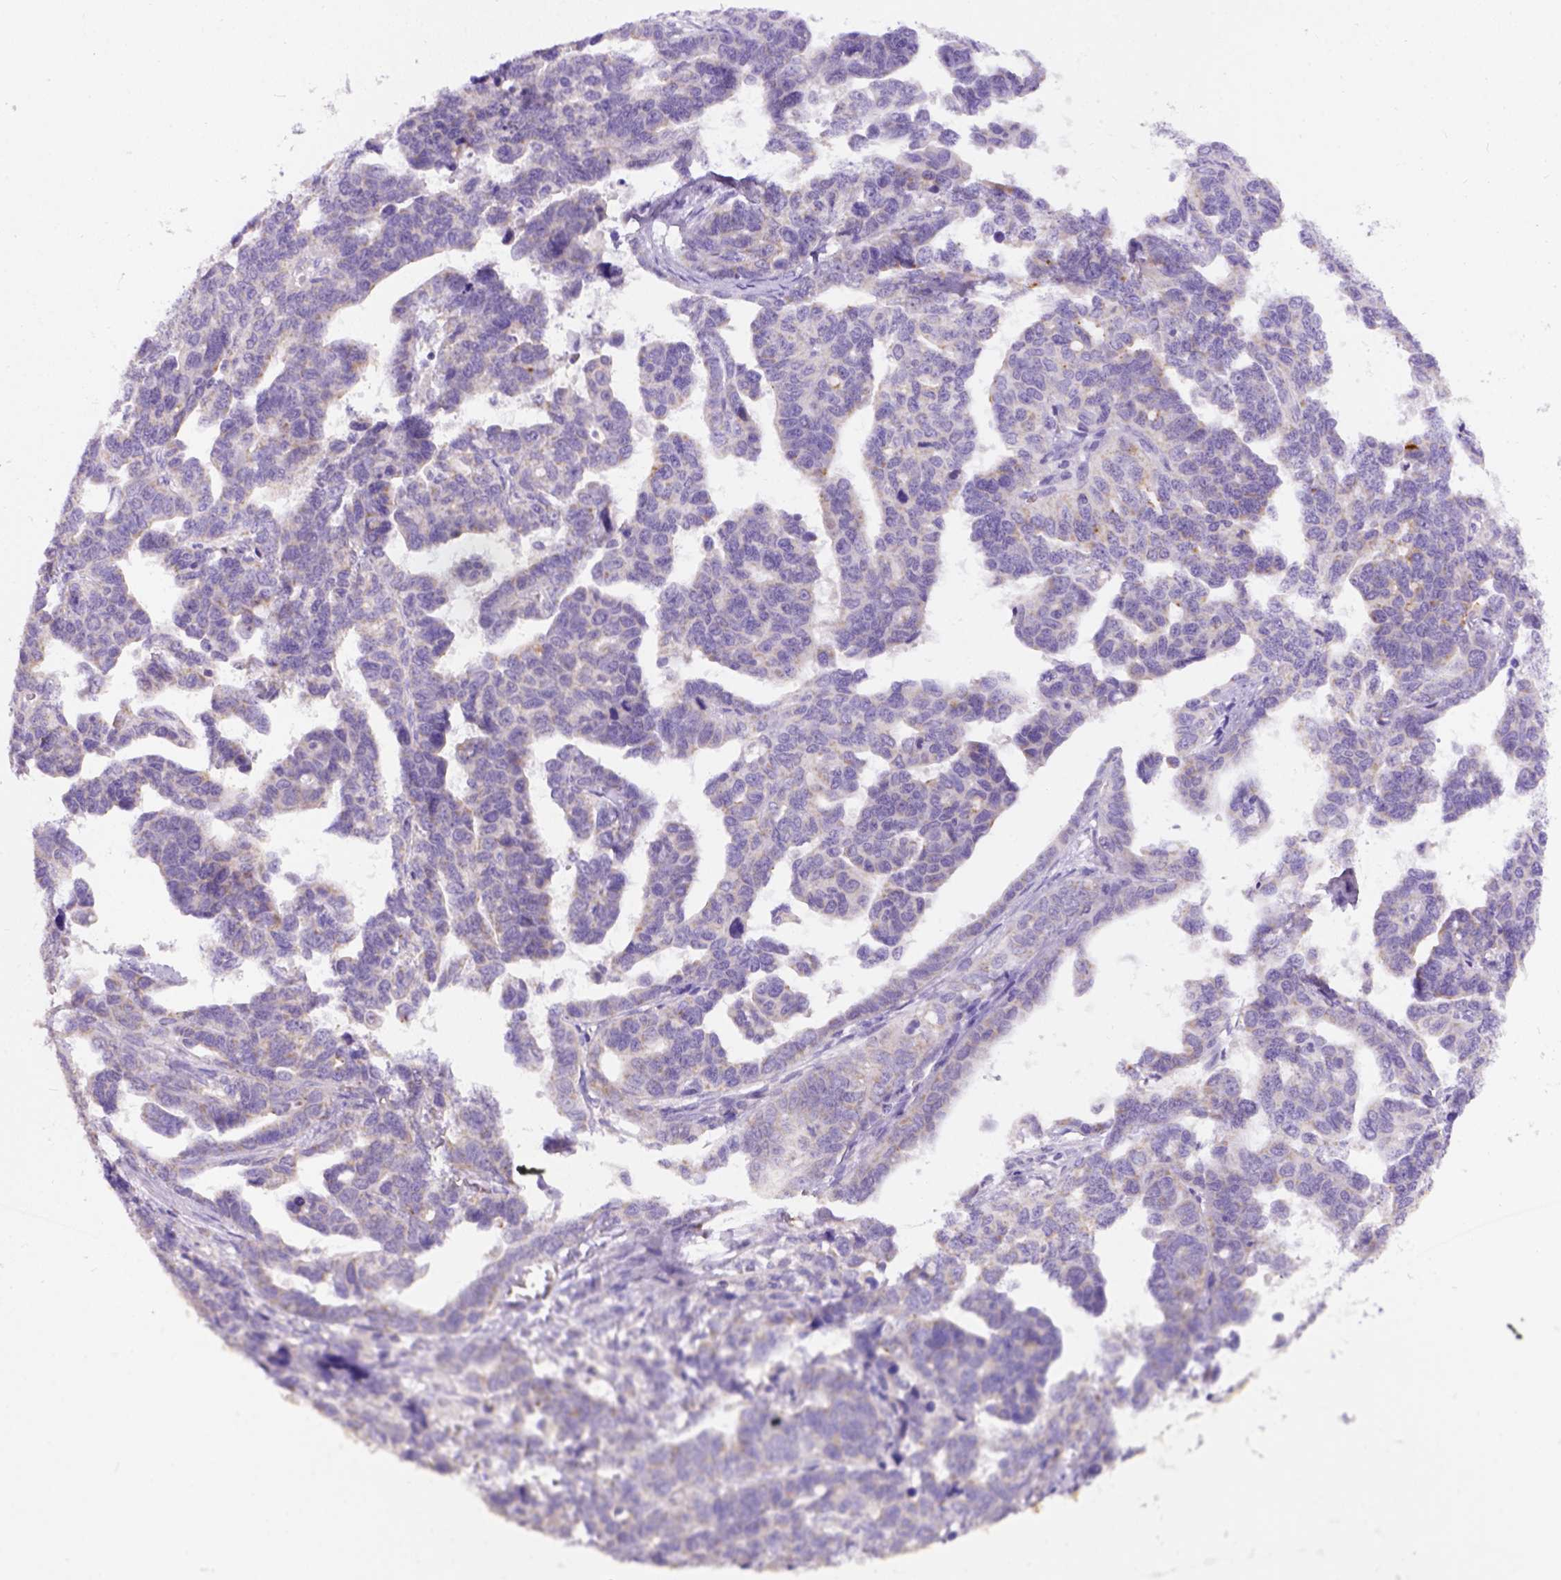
{"staining": {"intensity": "weak", "quantity": "25%-75%", "location": "cytoplasmic/membranous"}, "tissue": "ovarian cancer", "cell_type": "Tumor cells", "image_type": "cancer", "snomed": [{"axis": "morphology", "description": "Cystadenocarcinoma, serous, NOS"}, {"axis": "topography", "description": "Ovary"}], "caption": "There is low levels of weak cytoplasmic/membranous staining in tumor cells of serous cystadenocarcinoma (ovarian), as demonstrated by immunohistochemical staining (brown color).", "gene": "L2HGDH", "patient": {"sex": "female", "age": 69}}